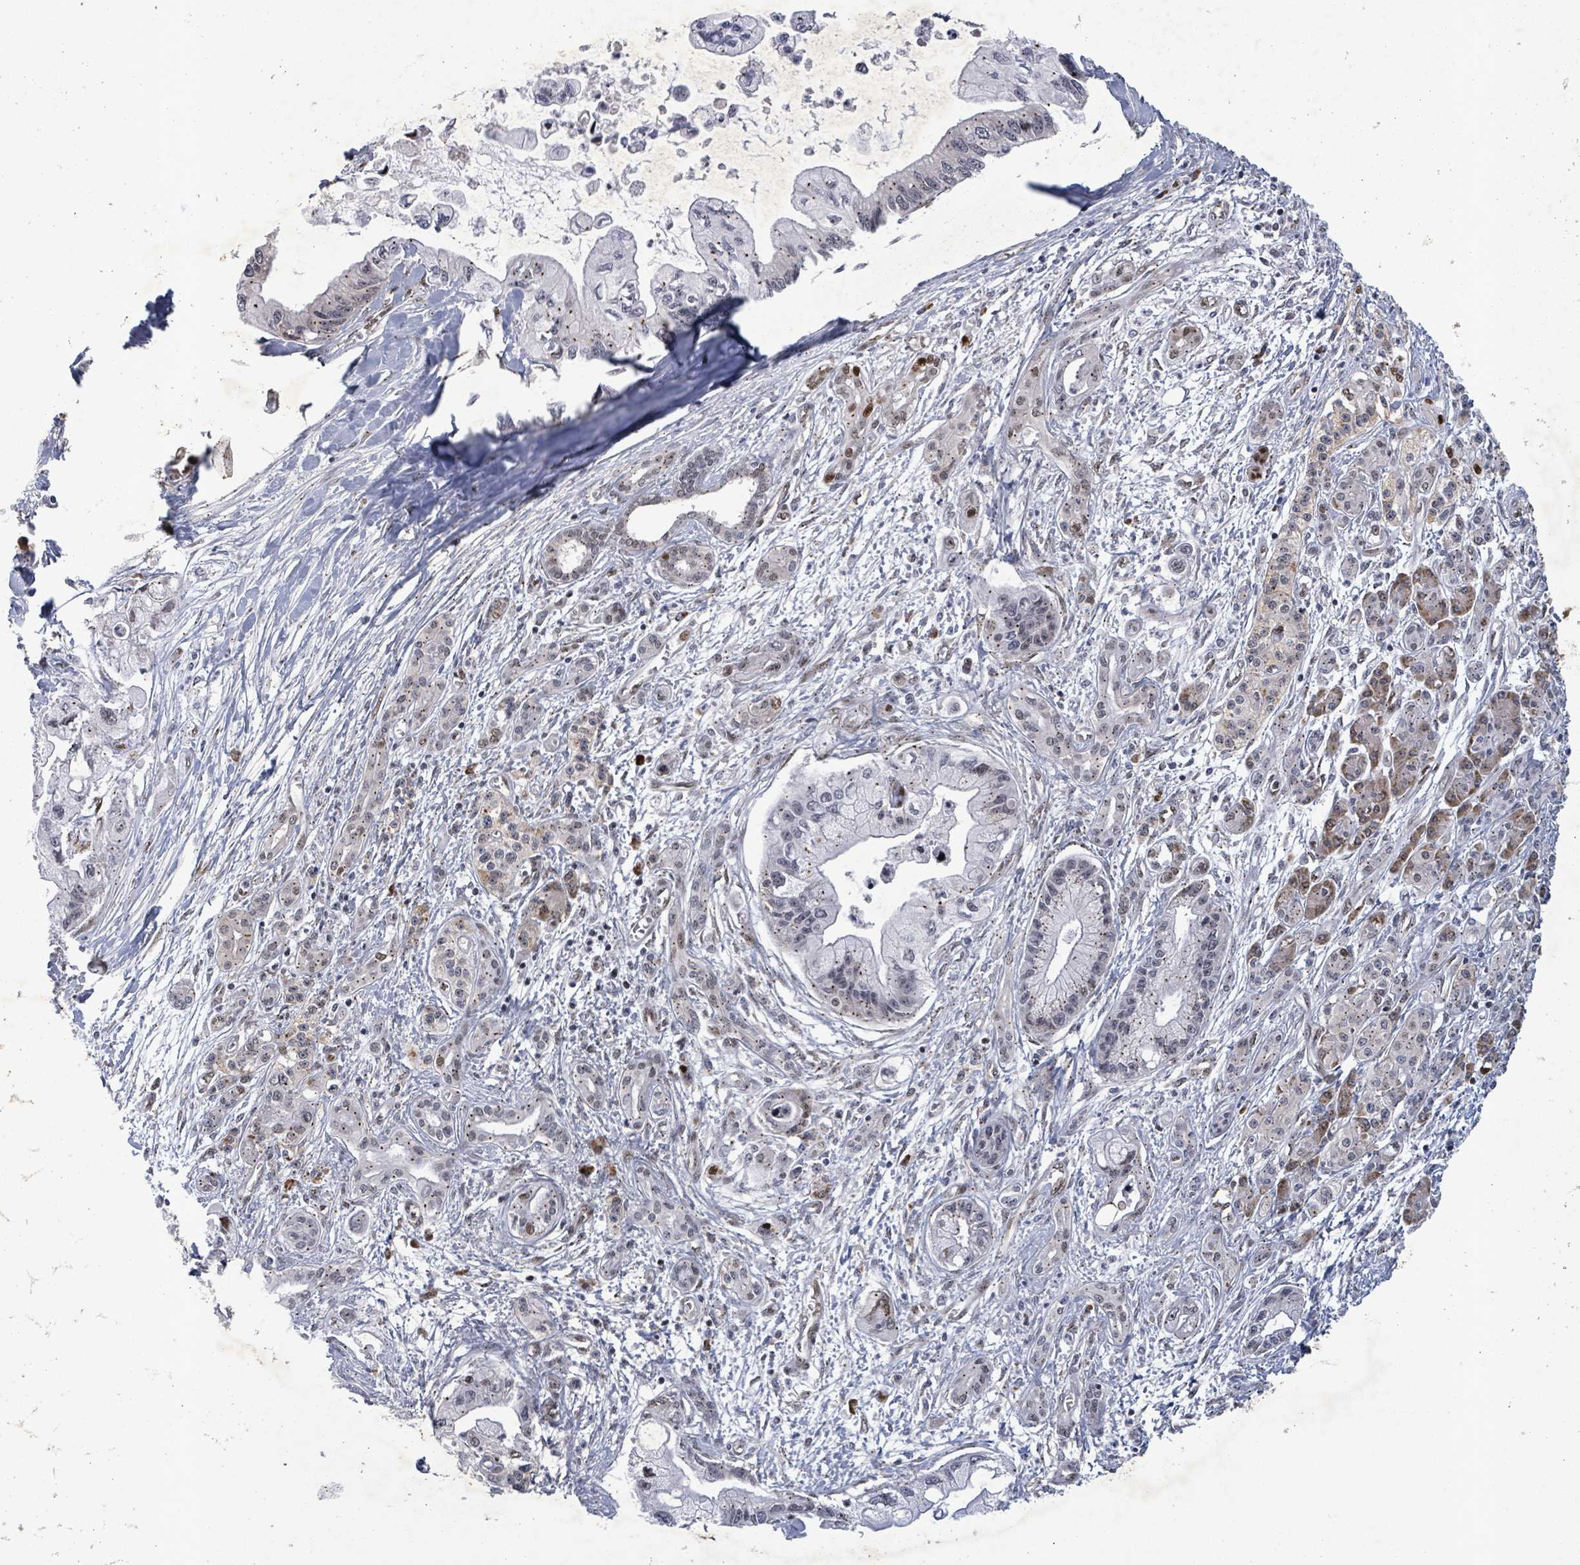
{"staining": {"intensity": "negative", "quantity": "none", "location": "none"}, "tissue": "pancreatic cancer", "cell_type": "Tumor cells", "image_type": "cancer", "snomed": [{"axis": "morphology", "description": "Adenocarcinoma, NOS"}, {"axis": "topography", "description": "Pancreas"}], "caption": "This is a image of IHC staining of pancreatic adenocarcinoma, which shows no staining in tumor cells.", "gene": "TUSC1", "patient": {"sex": "male", "age": 61}}